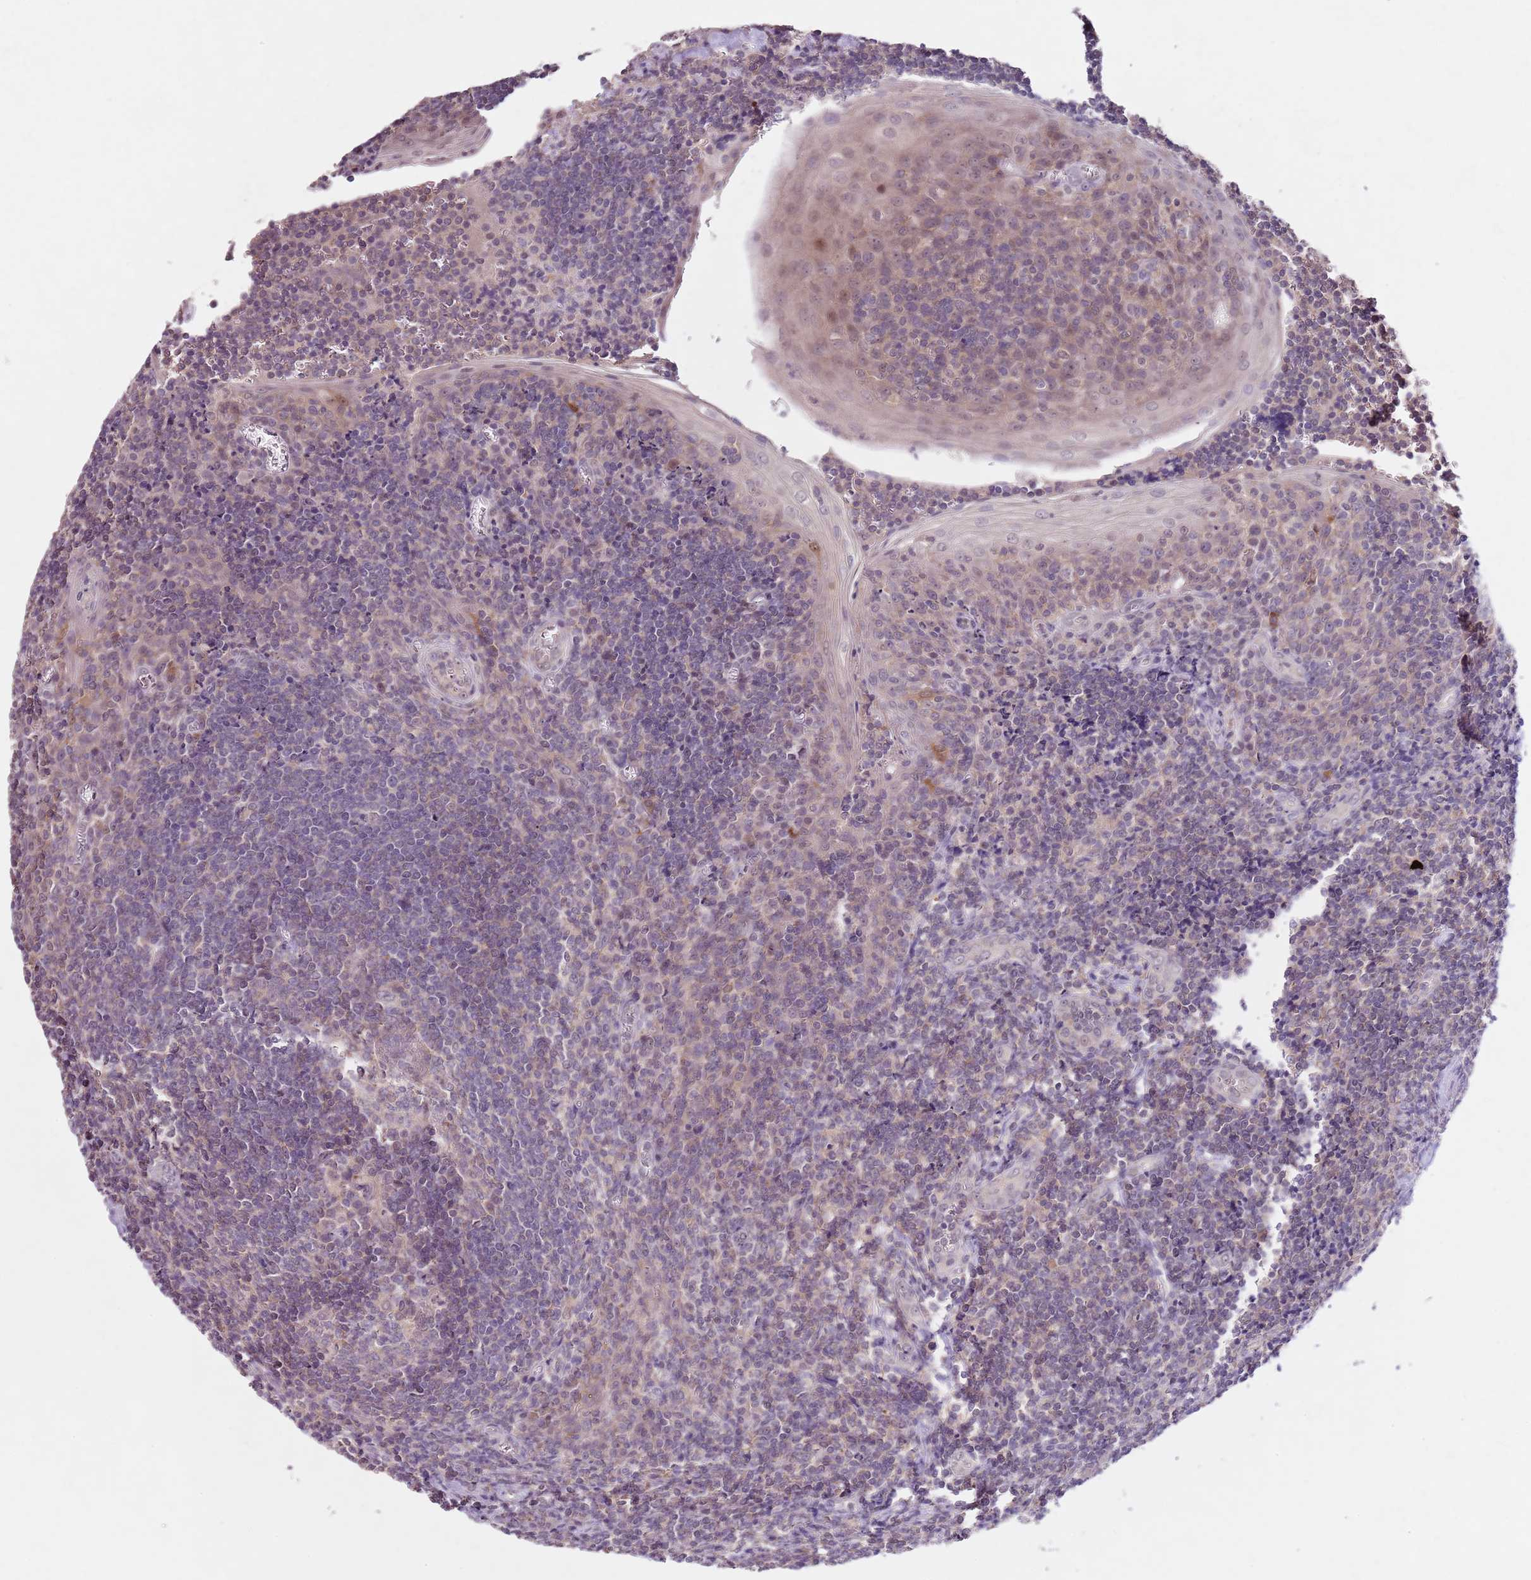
{"staining": {"intensity": "weak", "quantity": "<25%", "location": "cytoplasmic/membranous,nuclear"}, "tissue": "tonsil", "cell_type": "Germinal center cells", "image_type": "normal", "snomed": [{"axis": "morphology", "description": "Normal tissue, NOS"}, {"axis": "topography", "description": "Tonsil"}], "caption": "Germinal center cells are negative for brown protein staining in unremarkable tonsil. (Brightfield microscopy of DAB immunohistochemistry at high magnification).", "gene": "NRDE2", "patient": {"sex": "male", "age": 27}}